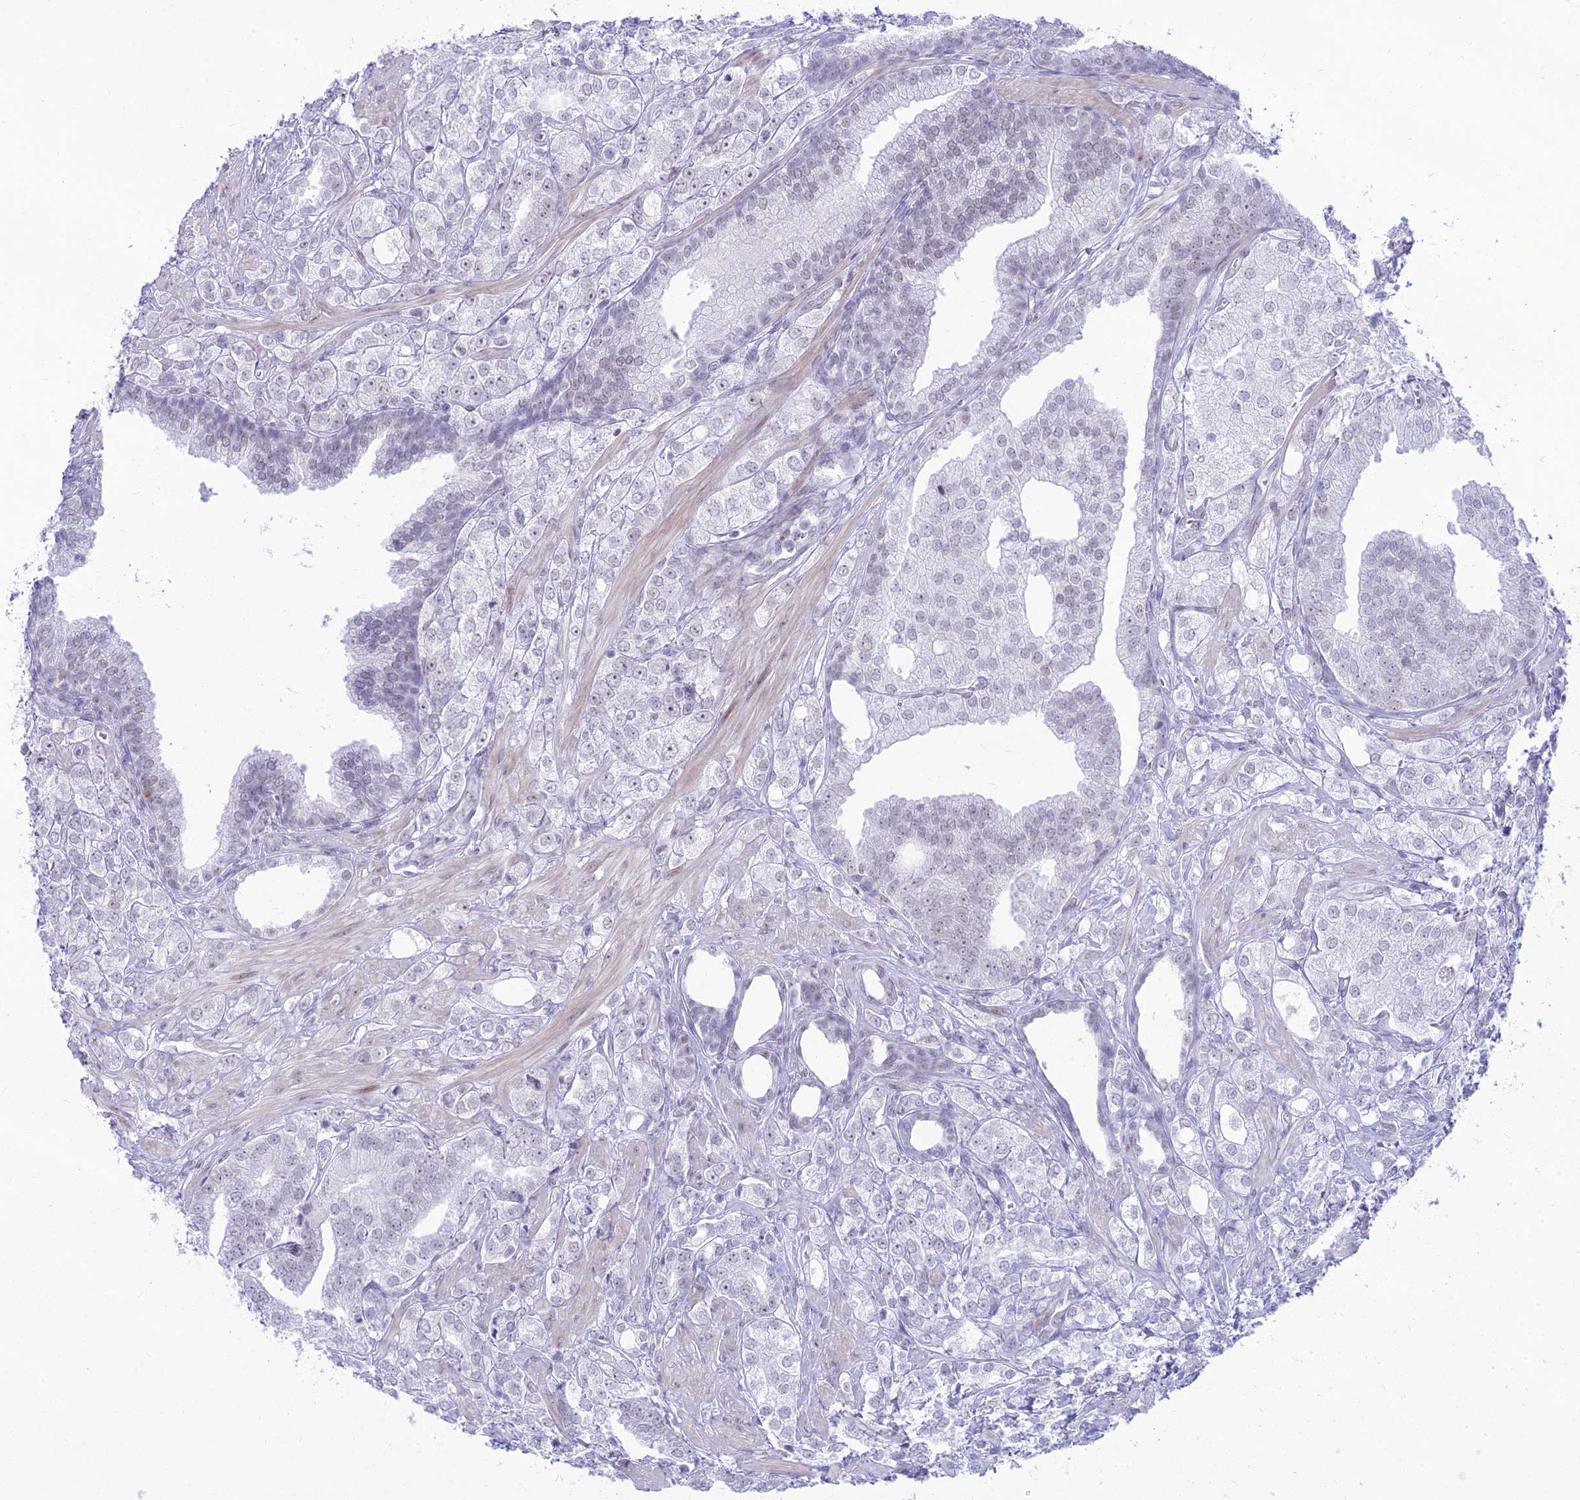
{"staining": {"intensity": "weak", "quantity": "<25%", "location": "nuclear"}, "tissue": "prostate cancer", "cell_type": "Tumor cells", "image_type": "cancer", "snomed": [{"axis": "morphology", "description": "Adenocarcinoma, High grade"}, {"axis": "topography", "description": "Prostate"}], "caption": "This is an immunohistochemistry (IHC) micrograph of prostate cancer. There is no positivity in tumor cells.", "gene": "DHX40", "patient": {"sex": "male", "age": 50}}